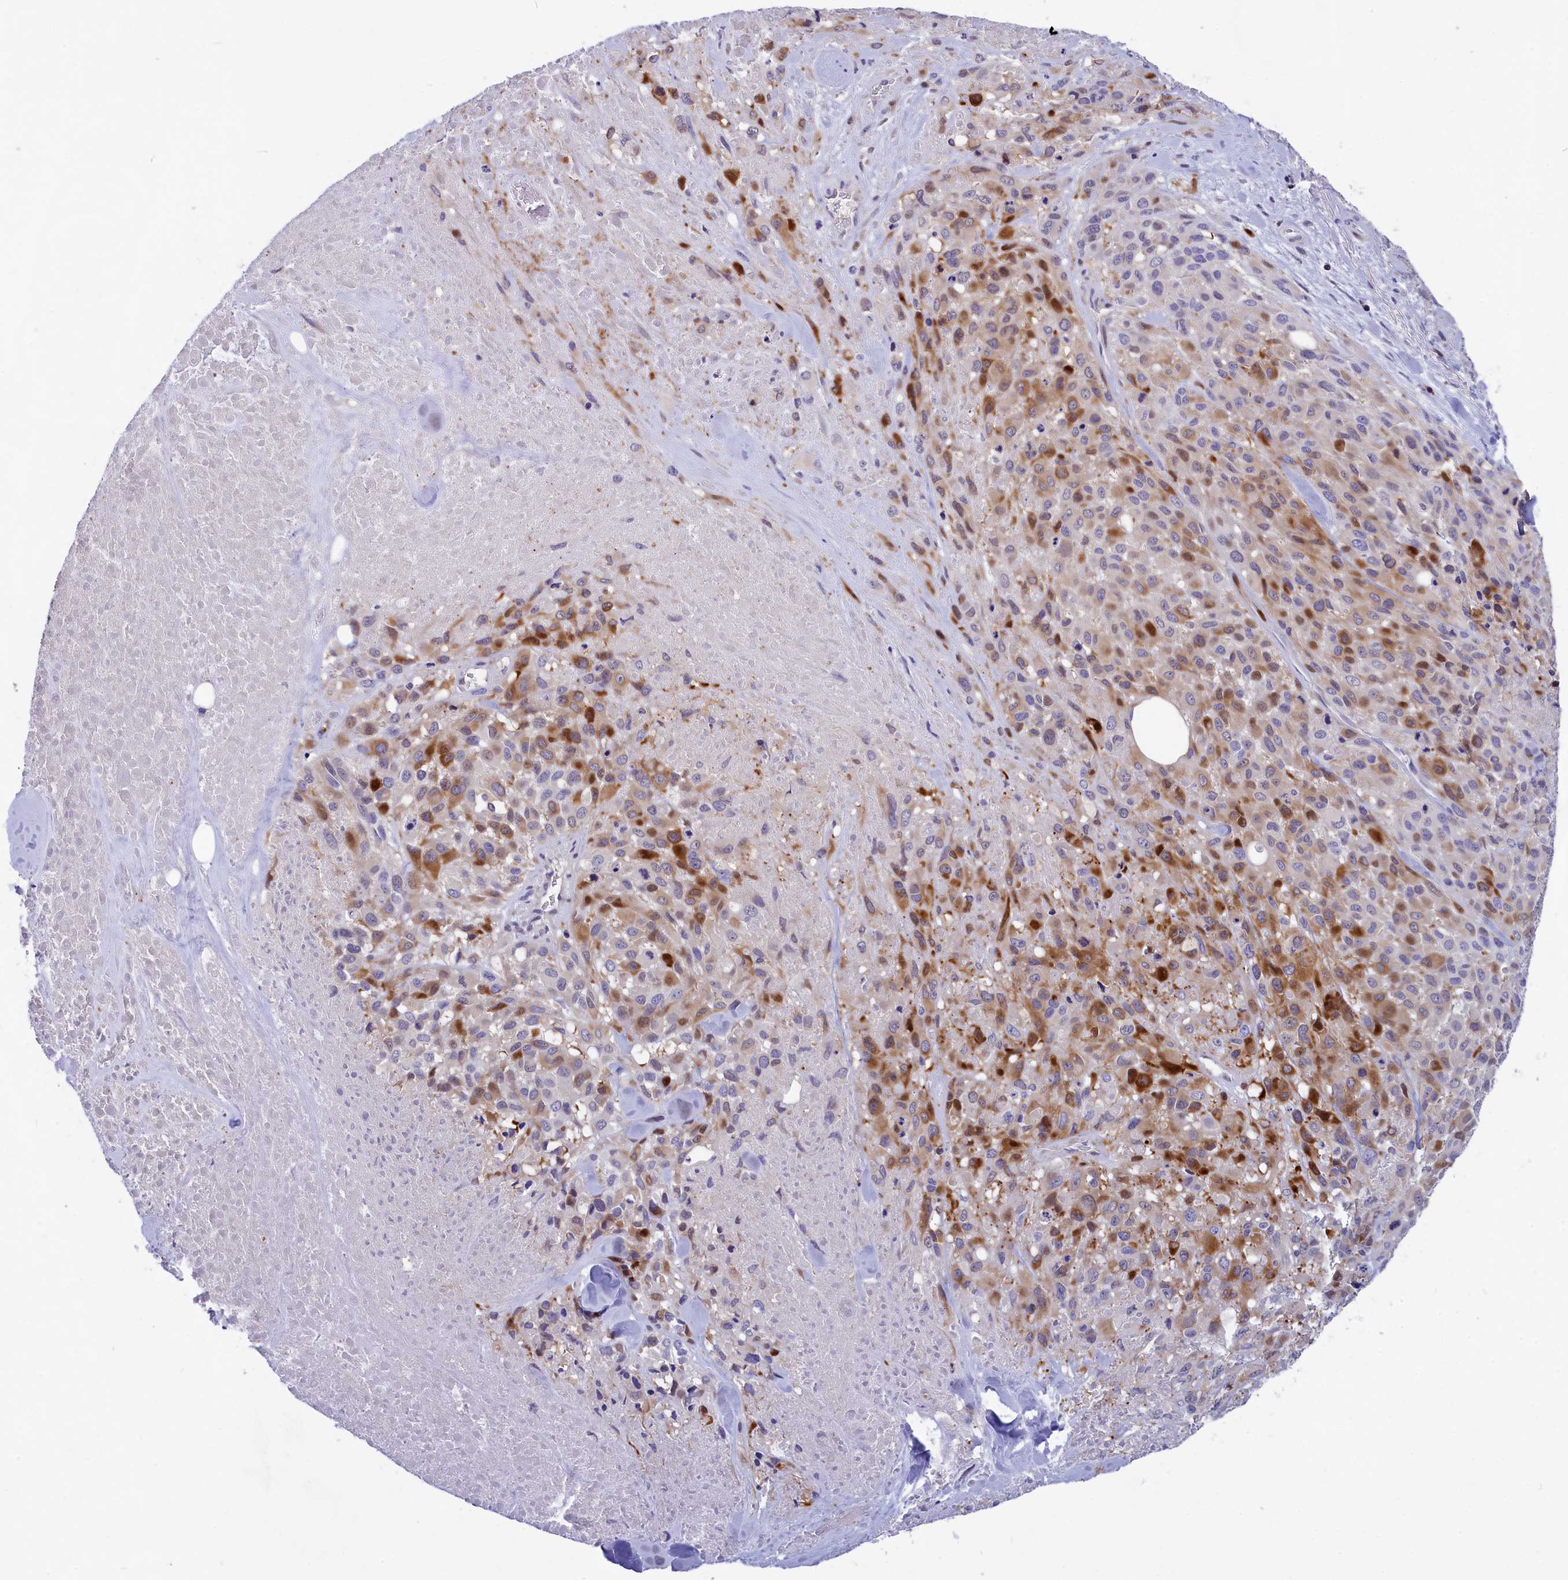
{"staining": {"intensity": "strong", "quantity": "<25%", "location": "cytoplasmic/membranous"}, "tissue": "melanoma", "cell_type": "Tumor cells", "image_type": "cancer", "snomed": [{"axis": "morphology", "description": "Malignant melanoma, Metastatic site"}, {"axis": "topography", "description": "Skin"}], "caption": "Strong cytoplasmic/membranous expression is identified in about <25% of tumor cells in malignant melanoma (metastatic site).", "gene": "NKPD1", "patient": {"sex": "female", "age": 81}}